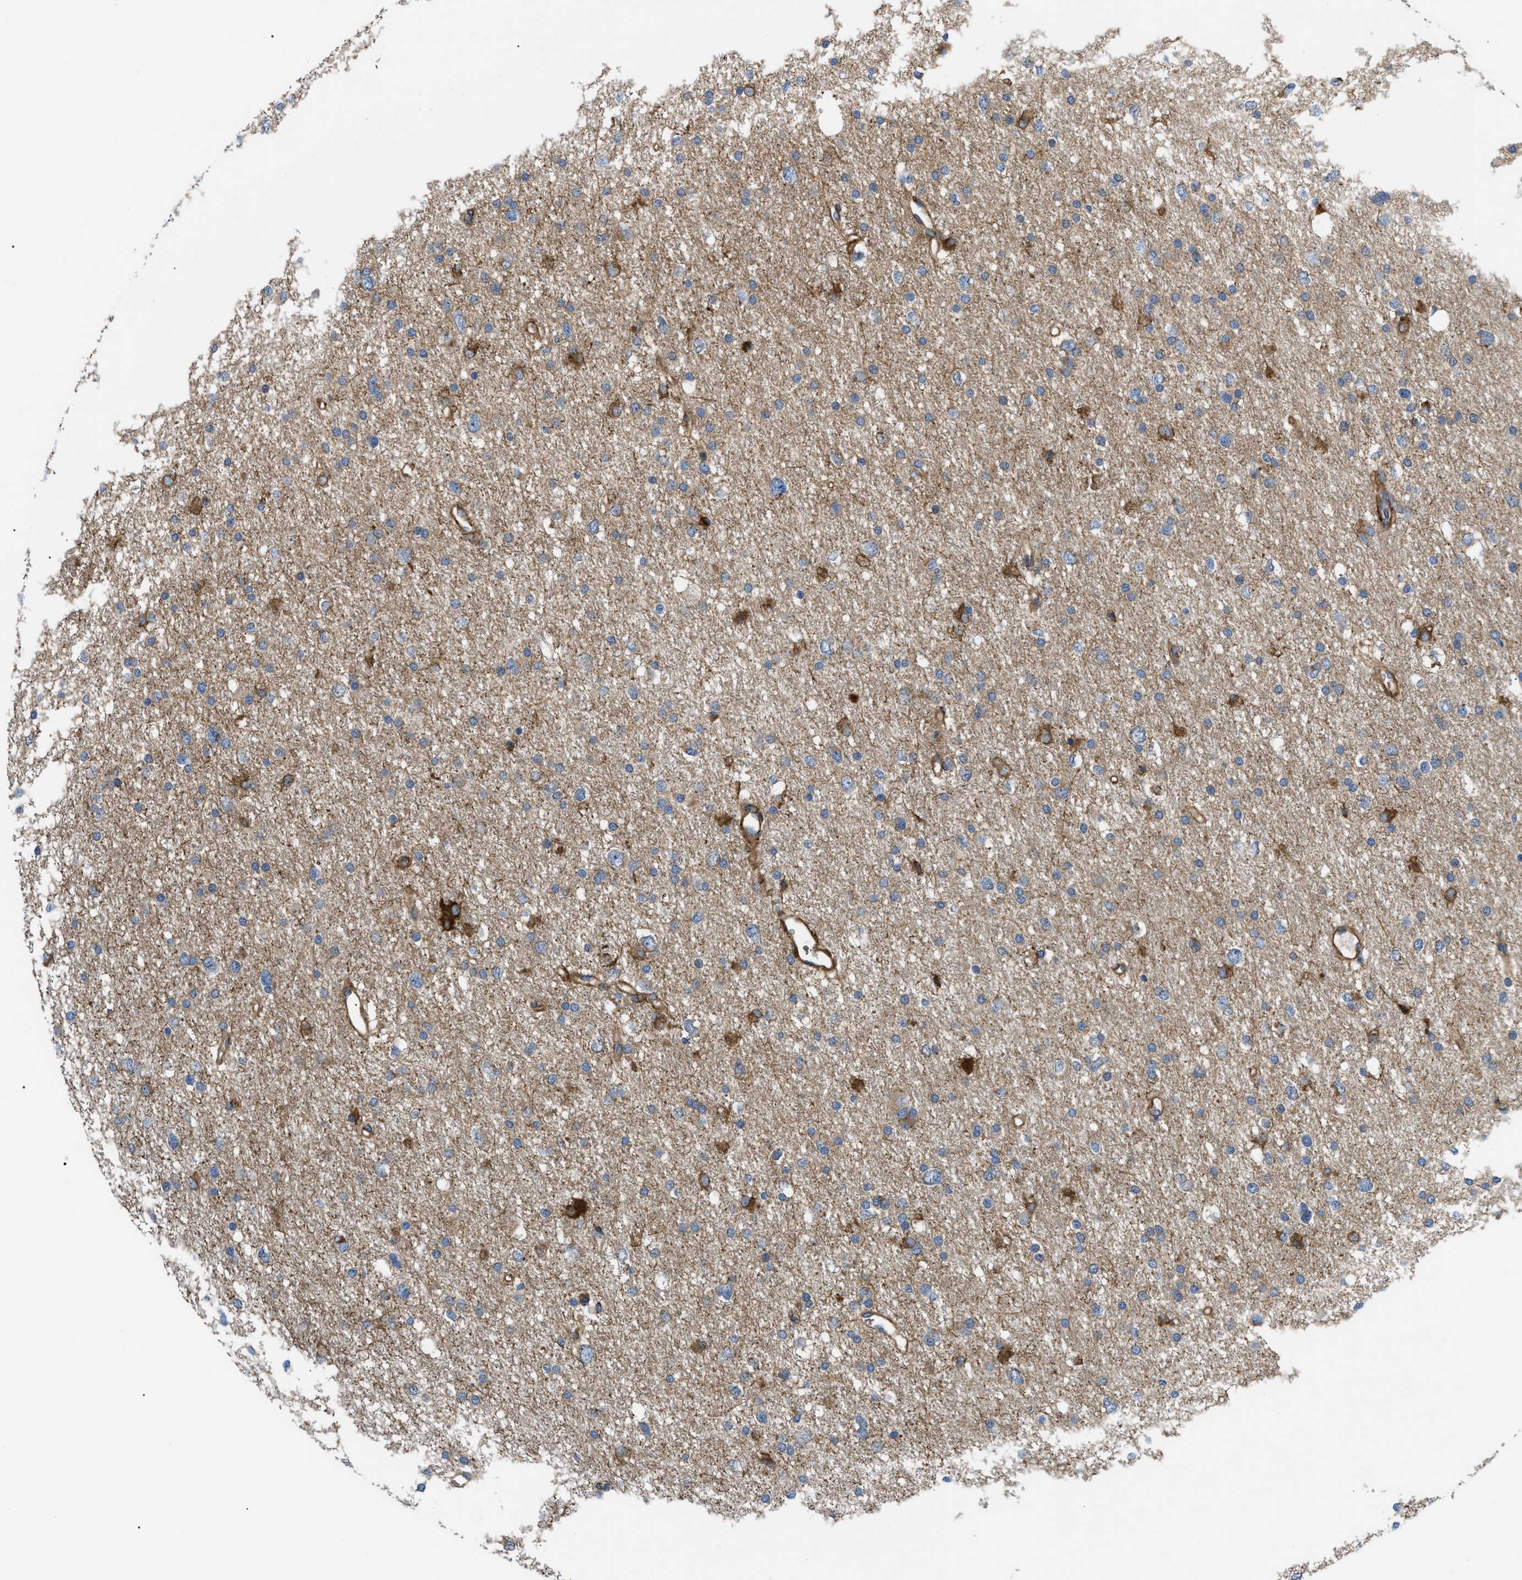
{"staining": {"intensity": "moderate", "quantity": "<25%", "location": "cytoplasmic/membranous"}, "tissue": "glioma", "cell_type": "Tumor cells", "image_type": "cancer", "snomed": [{"axis": "morphology", "description": "Glioma, malignant, Low grade"}, {"axis": "topography", "description": "Brain"}], "caption": "Protein staining of glioma tissue reveals moderate cytoplasmic/membranous expression in about <25% of tumor cells.", "gene": "MYO10", "patient": {"sex": "female", "age": 37}}